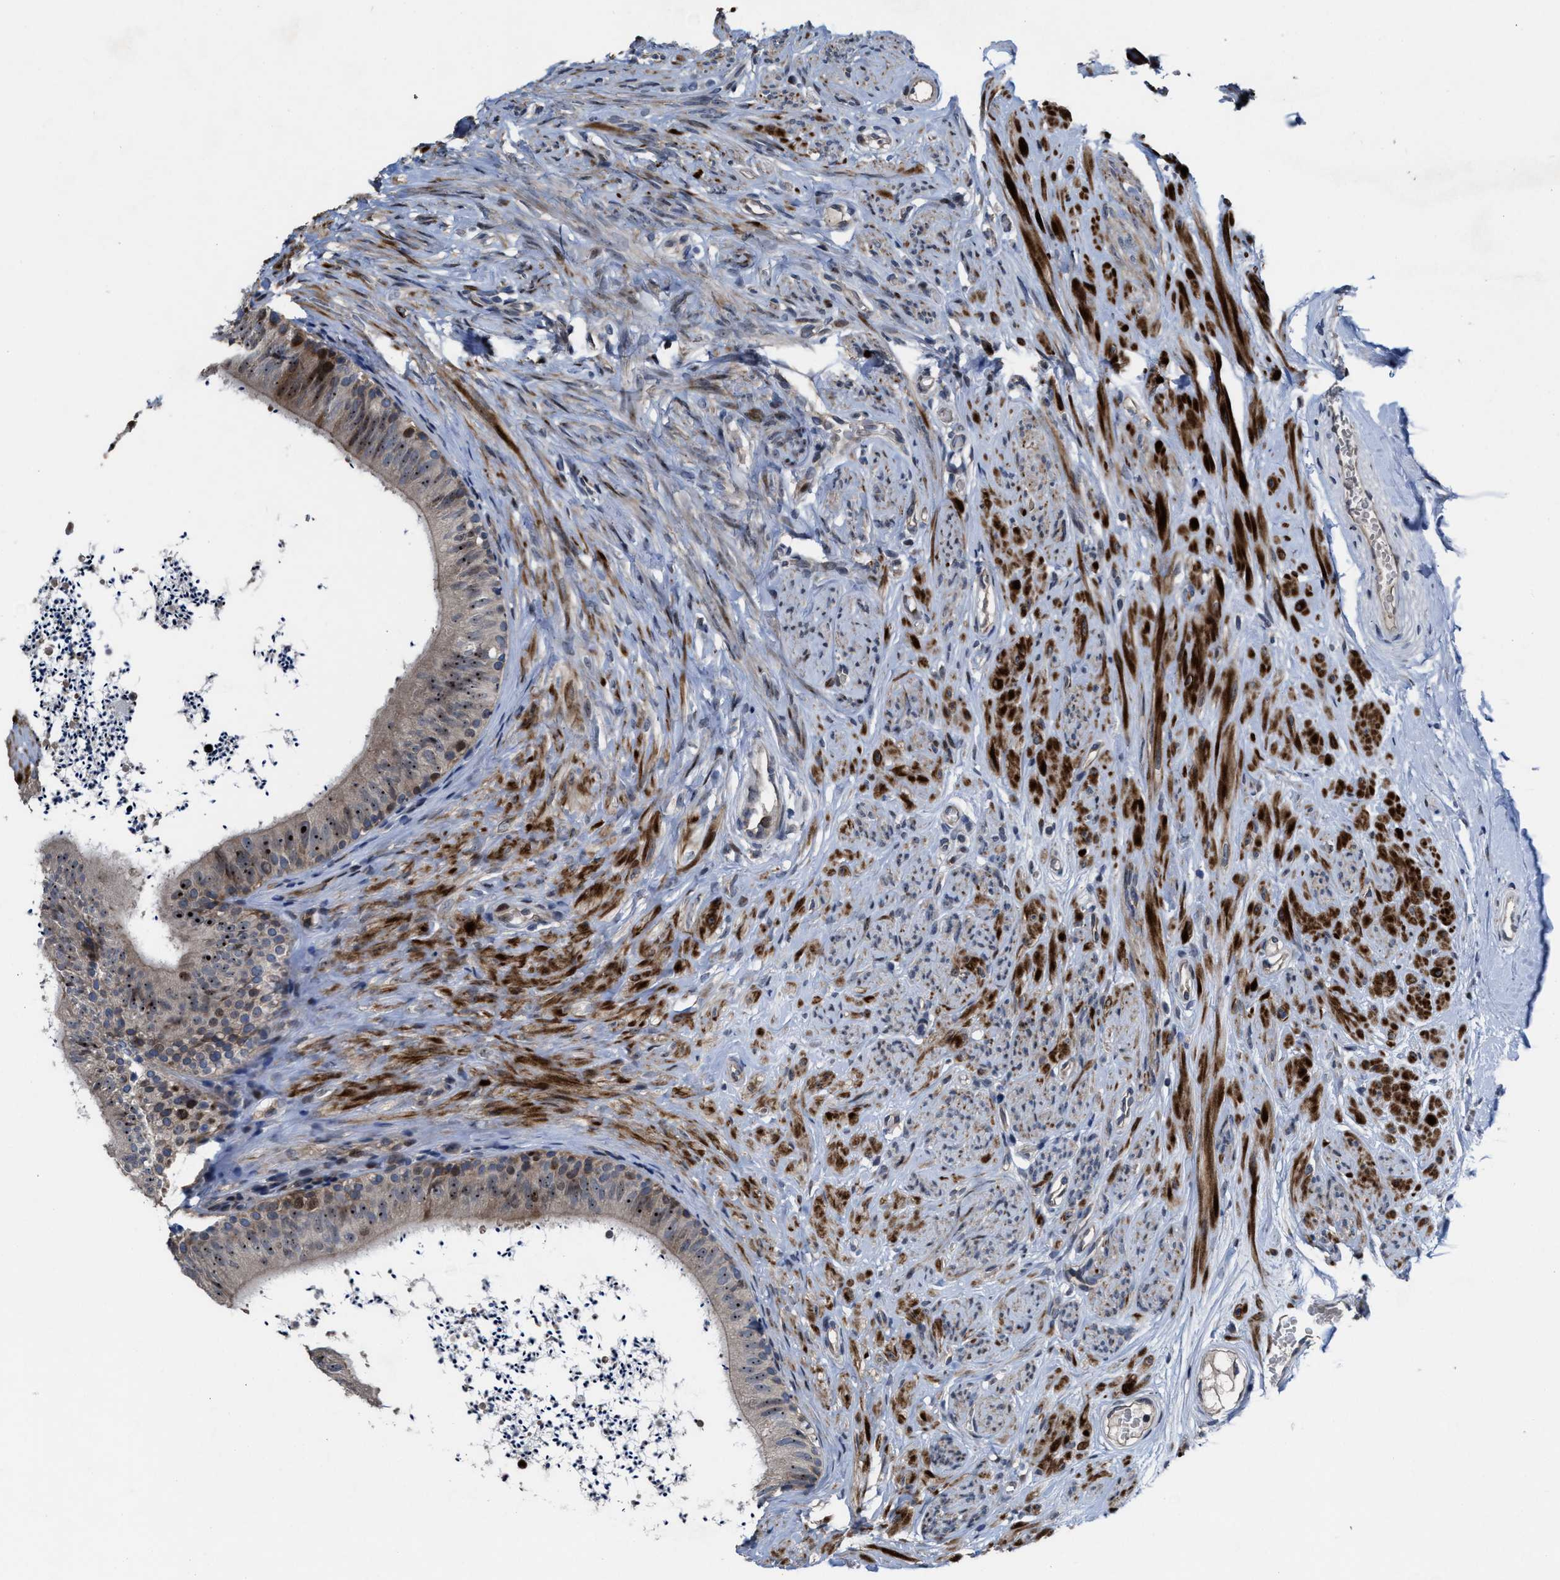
{"staining": {"intensity": "moderate", "quantity": "<25%", "location": "cytoplasmic/membranous,nuclear"}, "tissue": "epididymis", "cell_type": "Glandular cells", "image_type": "normal", "snomed": [{"axis": "morphology", "description": "Normal tissue, NOS"}, {"axis": "topography", "description": "Epididymis"}], "caption": "A brown stain shows moderate cytoplasmic/membranous,nuclear staining of a protein in glandular cells of benign human epididymis. The staining is performed using DAB brown chromogen to label protein expression. The nuclei are counter-stained blue using hematoxylin.", "gene": "HAUS6", "patient": {"sex": "male", "age": 56}}